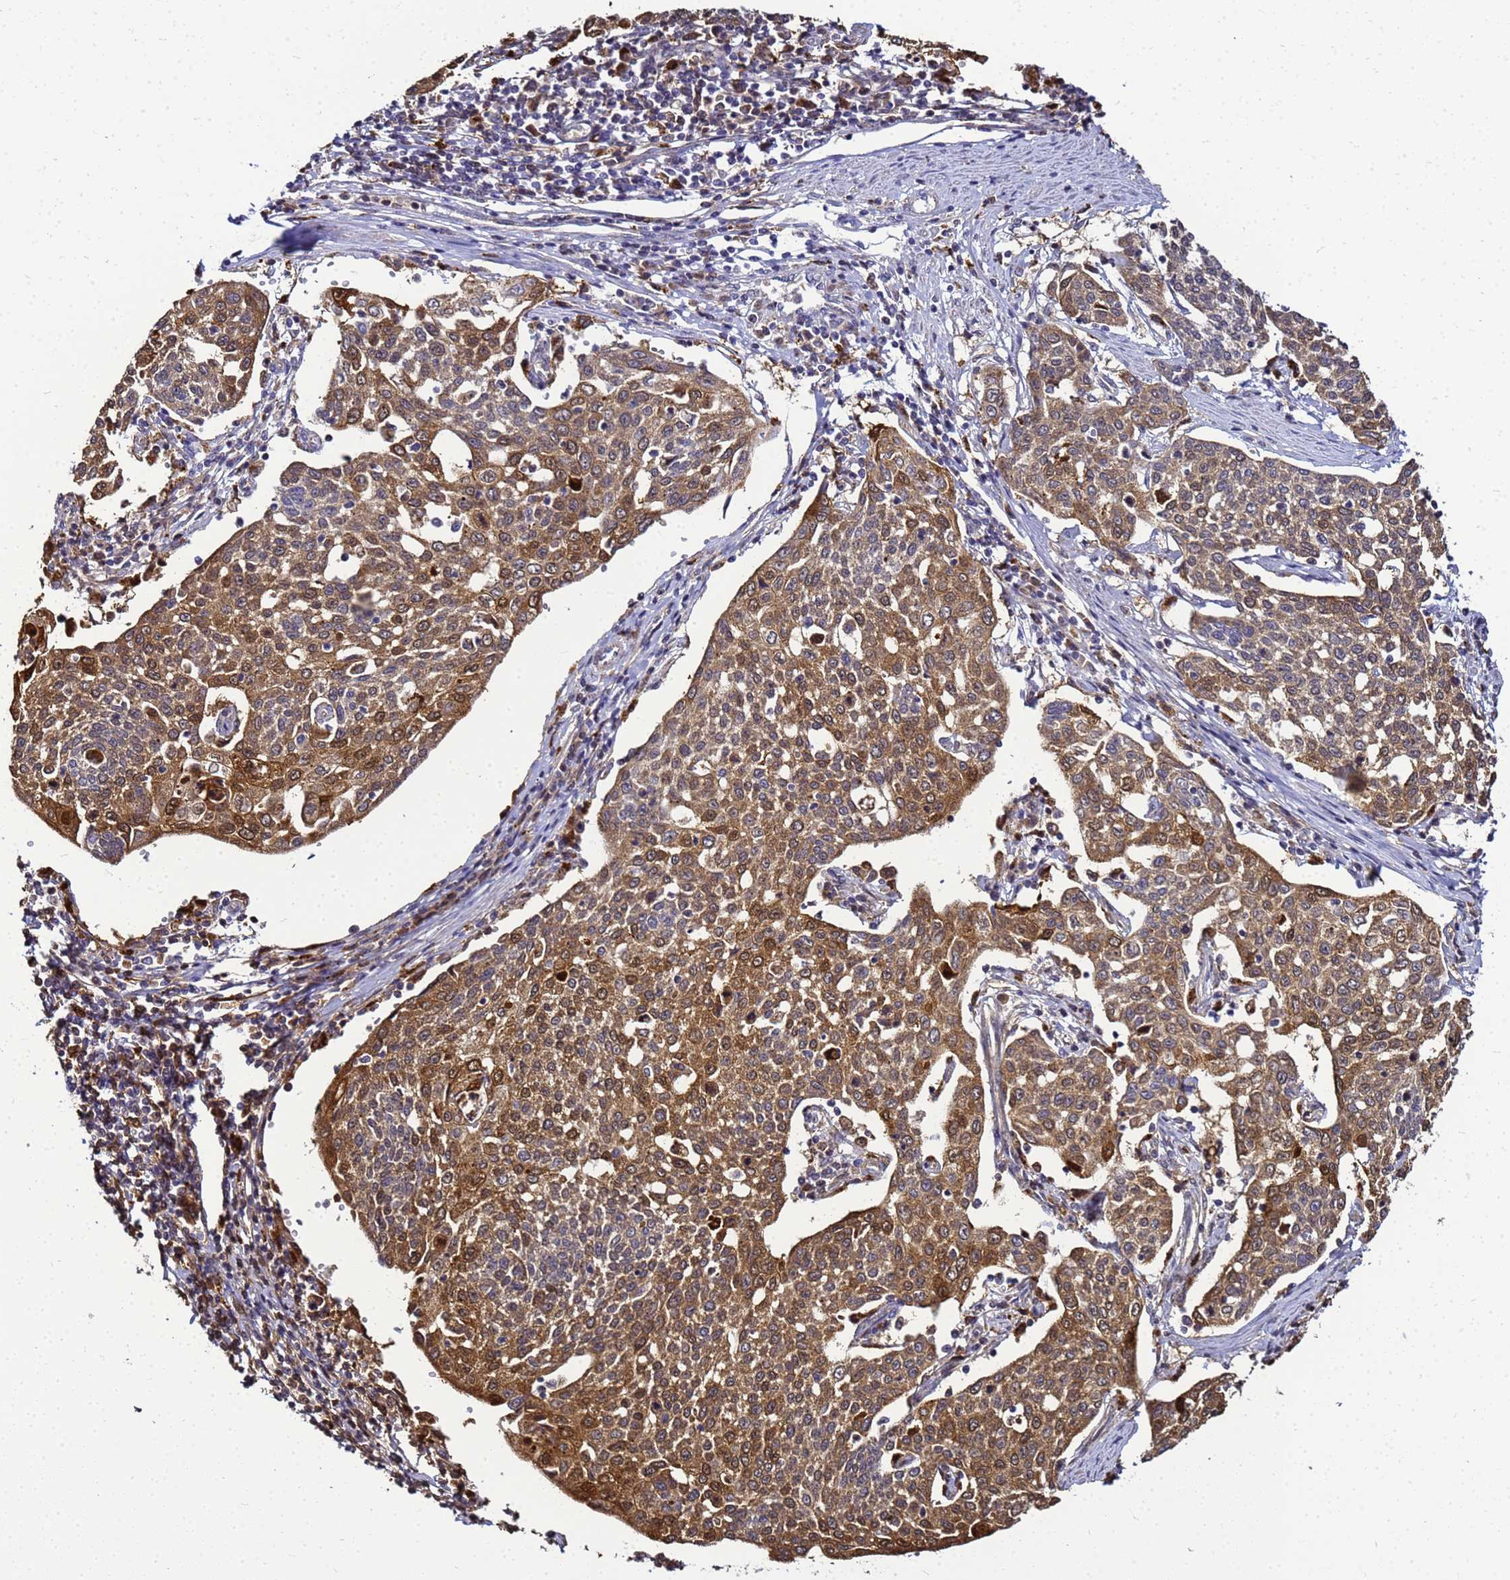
{"staining": {"intensity": "moderate", "quantity": ">75%", "location": "cytoplasmic/membranous,nuclear"}, "tissue": "cervical cancer", "cell_type": "Tumor cells", "image_type": "cancer", "snomed": [{"axis": "morphology", "description": "Squamous cell carcinoma, NOS"}, {"axis": "topography", "description": "Cervix"}], "caption": "A brown stain shows moderate cytoplasmic/membranous and nuclear positivity of a protein in cervical cancer (squamous cell carcinoma) tumor cells.", "gene": "CSTA", "patient": {"sex": "female", "age": 34}}